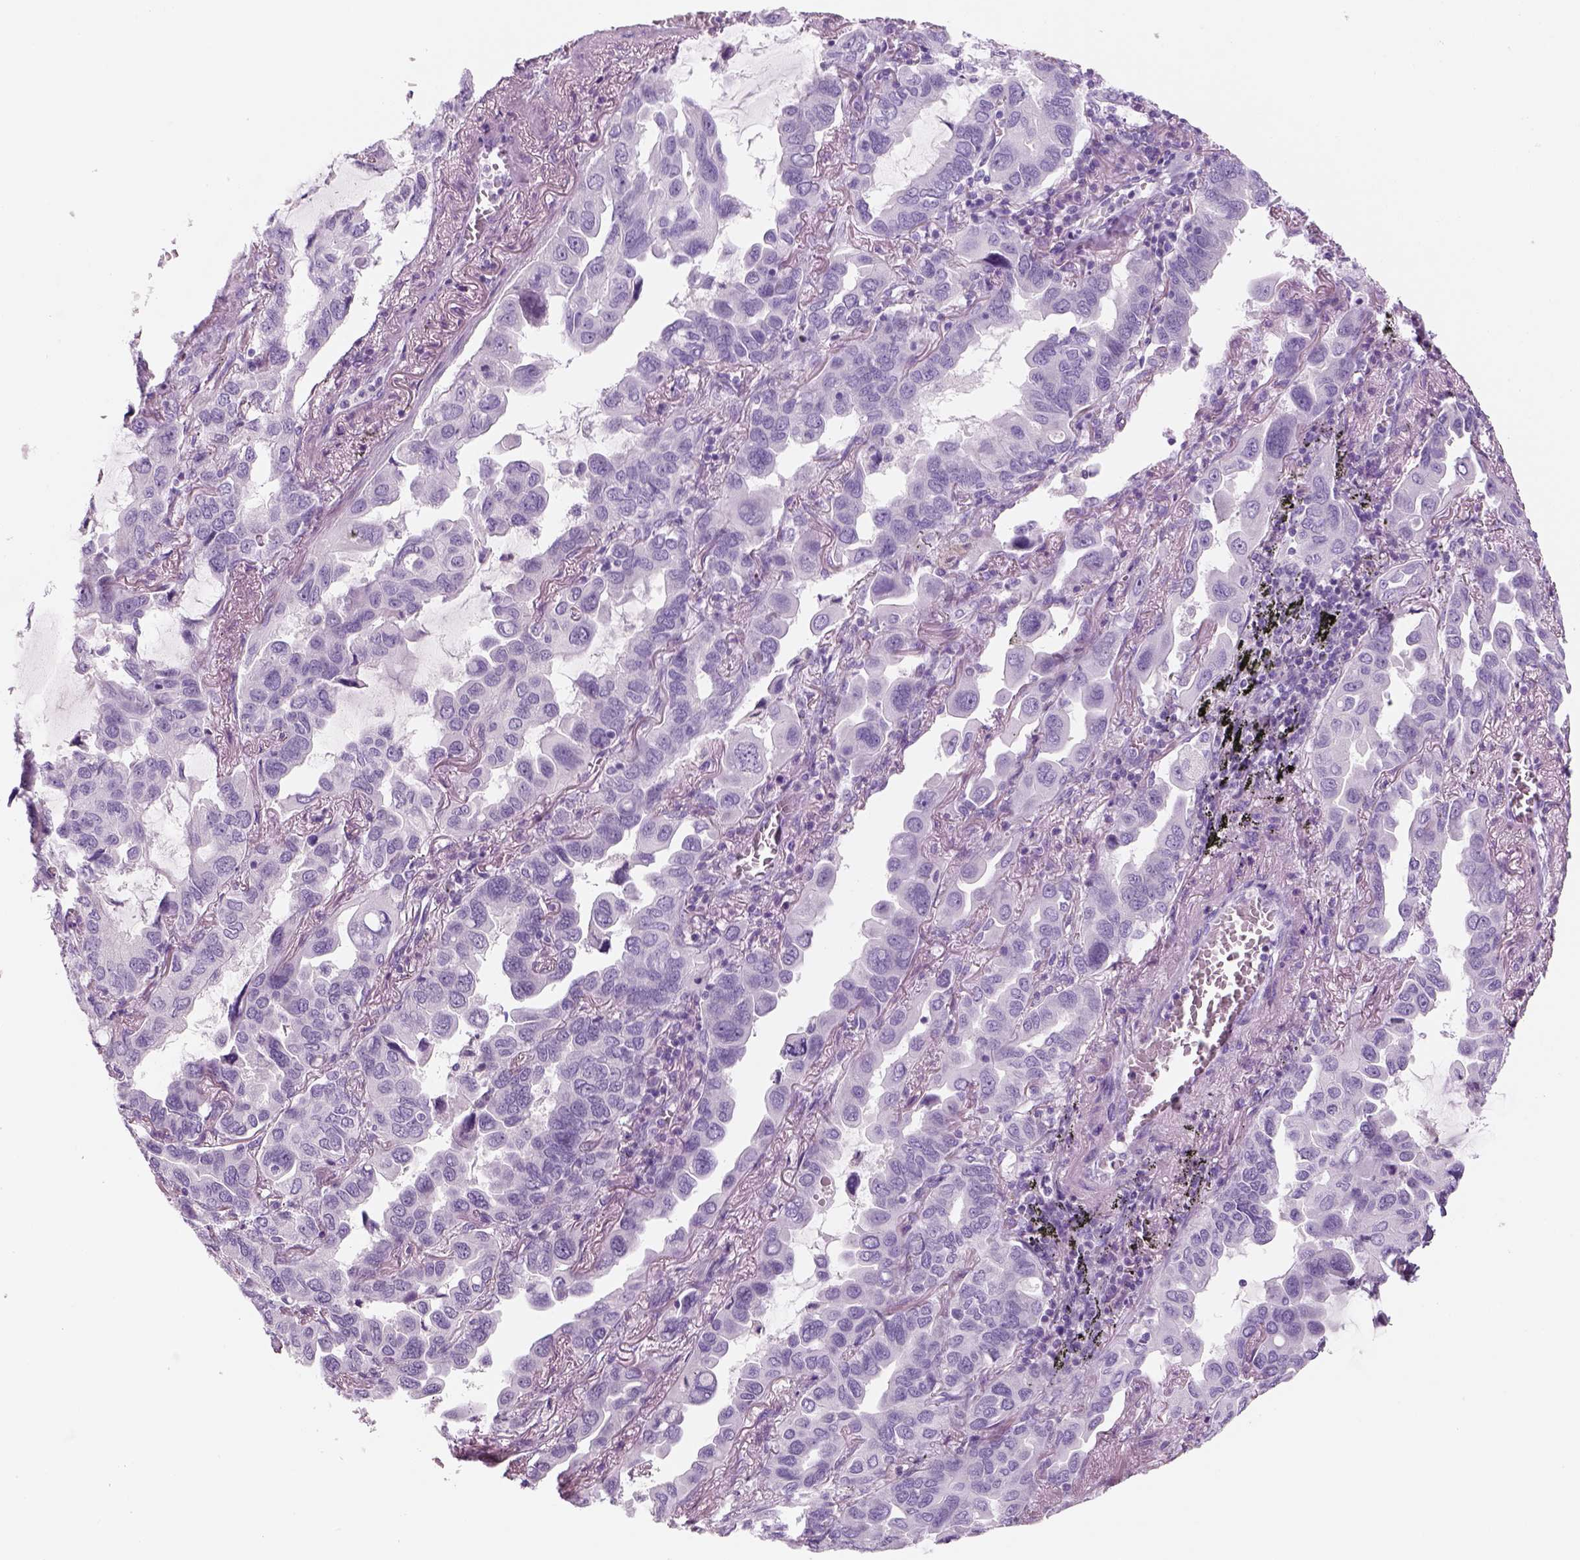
{"staining": {"intensity": "negative", "quantity": "none", "location": "none"}, "tissue": "lung cancer", "cell_type": "Tumor cells", "image_type": "cancer", "snomed": [{"axis": "morphology", "description": "Adenocarcinoma, NOS"}, {"axis": "topography", "description": "Lung"}], "caption": "Tumor cells show no significant protein expression in lung cancer (adenocarcinoma).", "gene": "KRTAP11-1", "patient": {"sex": "male", "age": 64}}